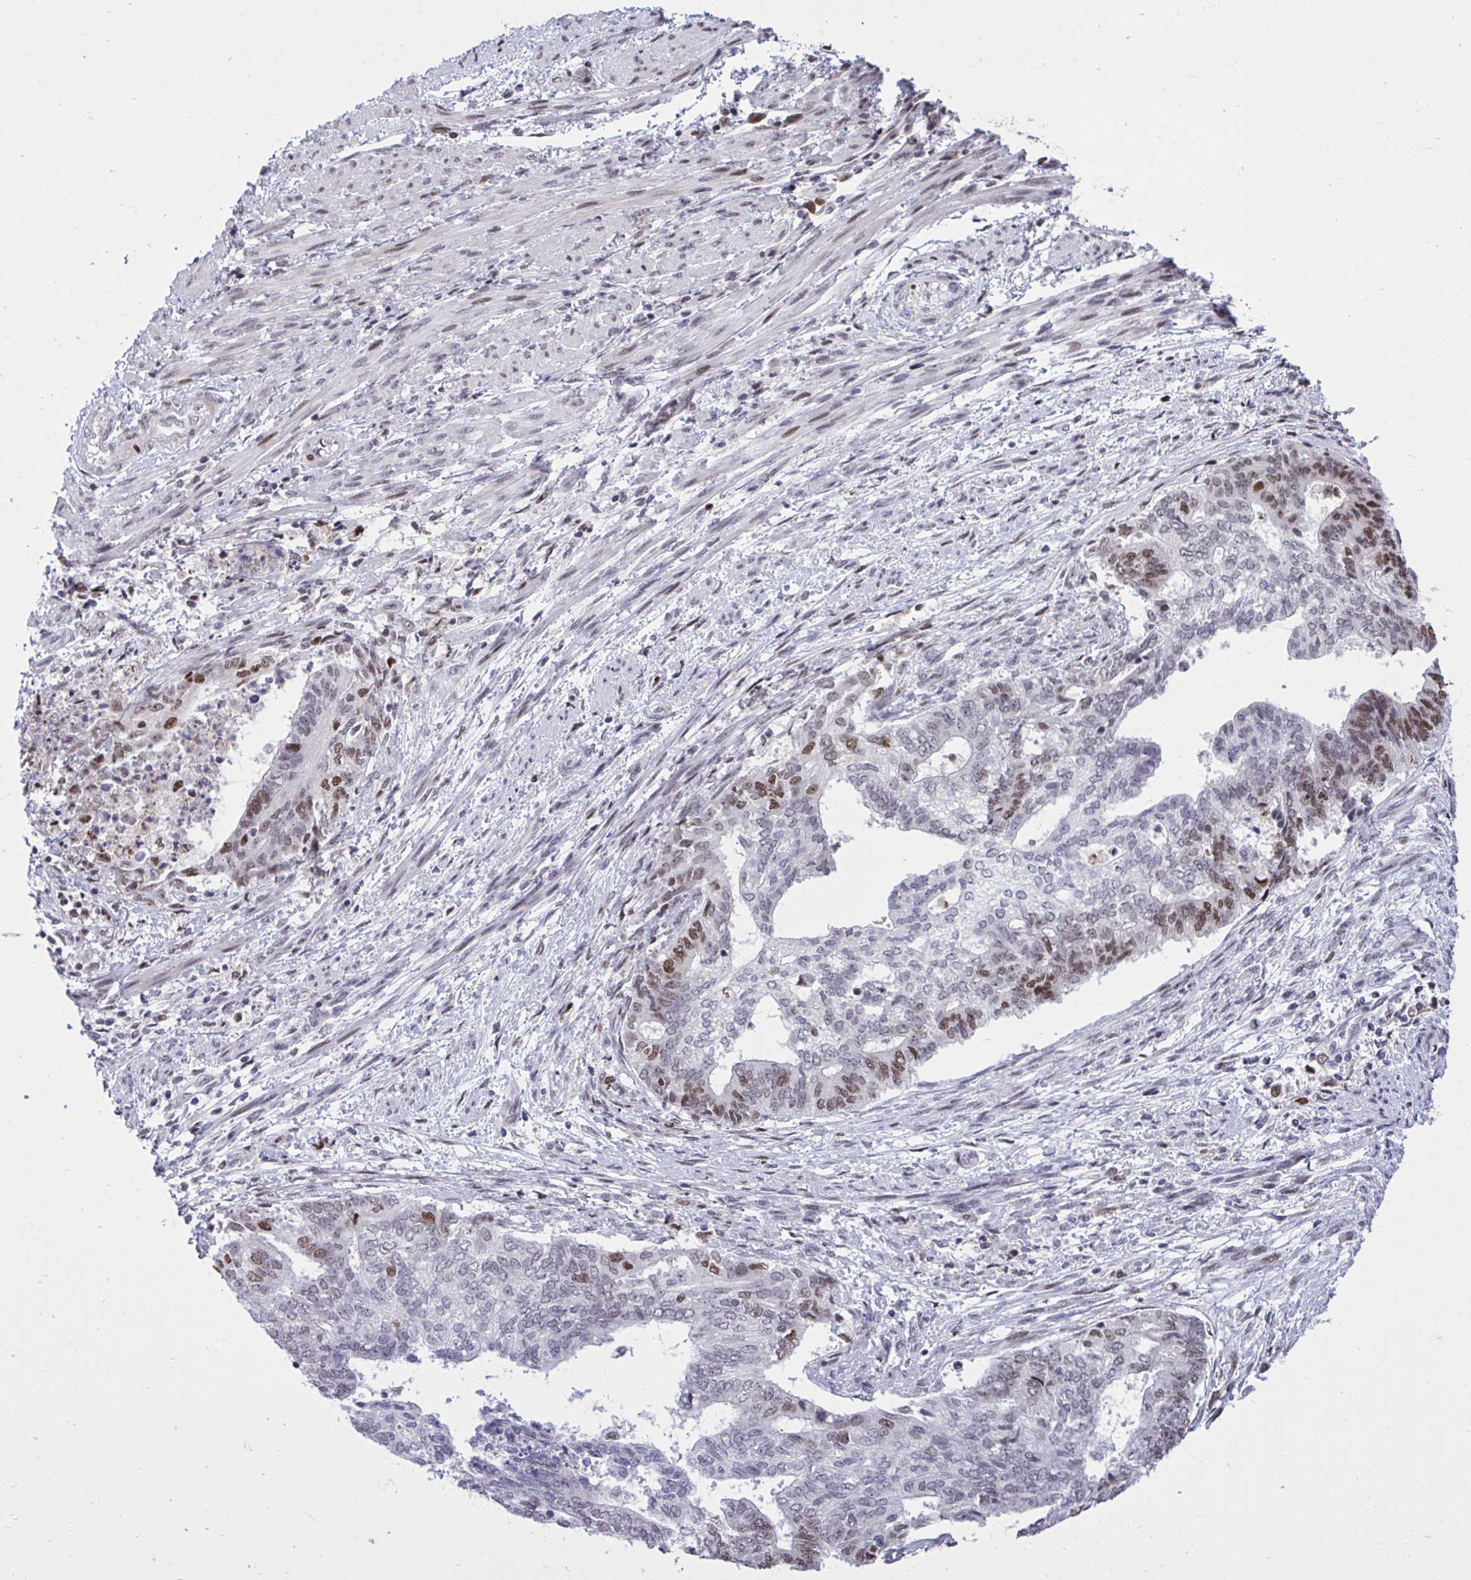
{"staining": {"intensity": "moderate", "quantity": "25%-75%", "location": "nuclear"}, "tissue": "endometrial cancer", "cell_type": "Tumor cells", "image_type": "cancer", "snomed": [{"axis": "morphology", "description": "Adenocarcinoma, NOS"}, {"axis": "topography", "description": "Endometrium"}], "caption": "Tumor cells exhibit medium levels of moderate nuclear expression in about 25%-75% of cells in endometrial cancer (adenocarcinoma). (DAB = brown stain, brightfield microscopy at high magnification).", "gene": "C1QL2", "patient": {"sex": "female", "age": 65}}